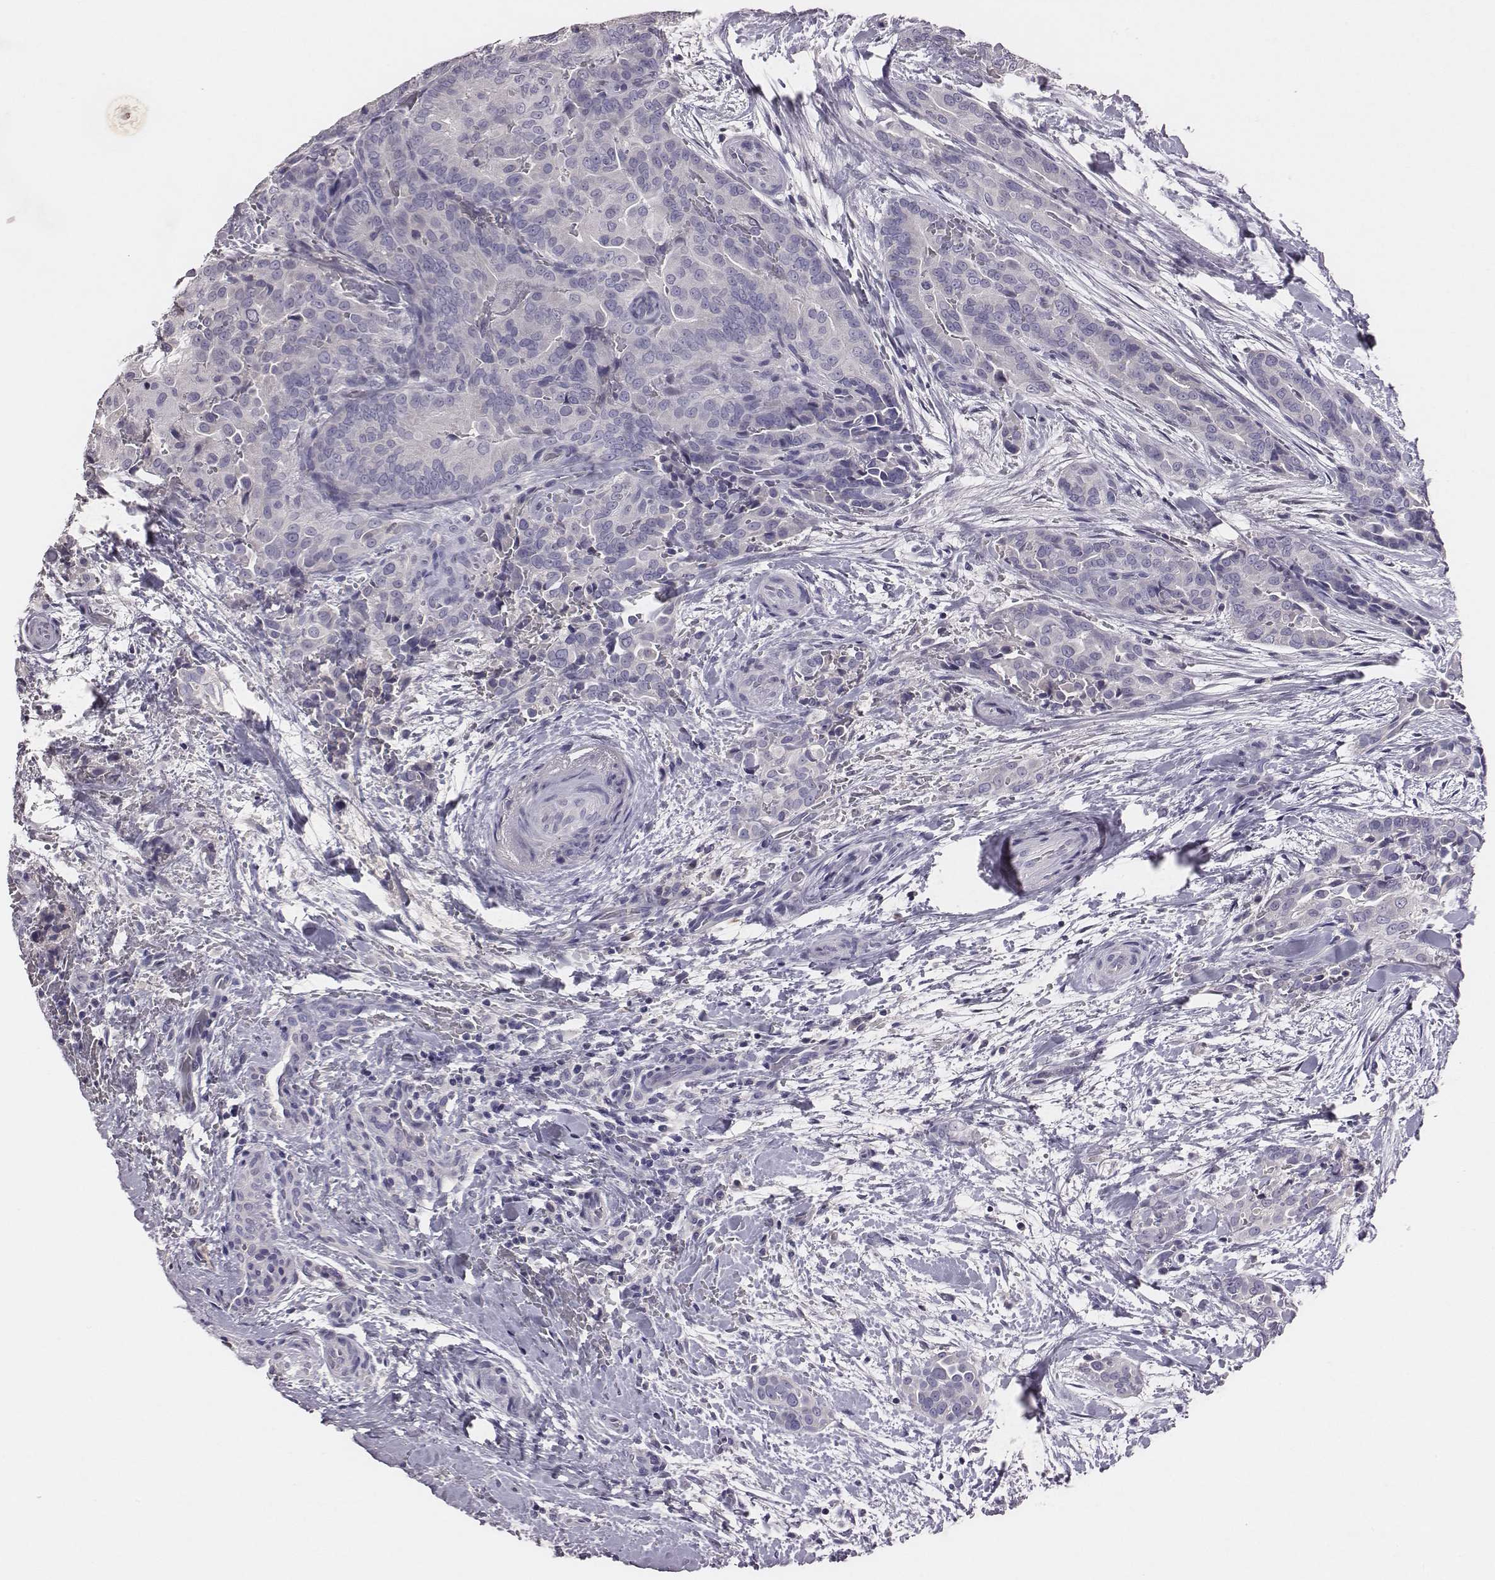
{"staining": {"intensity": "negative", "quantity": "none", "location": "none"}, "tissue": "thyroid cancer", "cell_type": "Tumor cells", "image_type": "cancer", "snomed": [{"axis": "morphology", "description": "Papillary adenocarcinoma, NOS"}, {"axis": "topography", "description": "Thyroid gland"}], "caption": "Immunohistochemistry (IHC) image of human papillary adenocarcinoma (thyroid) stained for a protein (brown), which reveals no expression in tumor cells.", "gene": "EN1", "patient": {"sex": "male", "age": 61}}